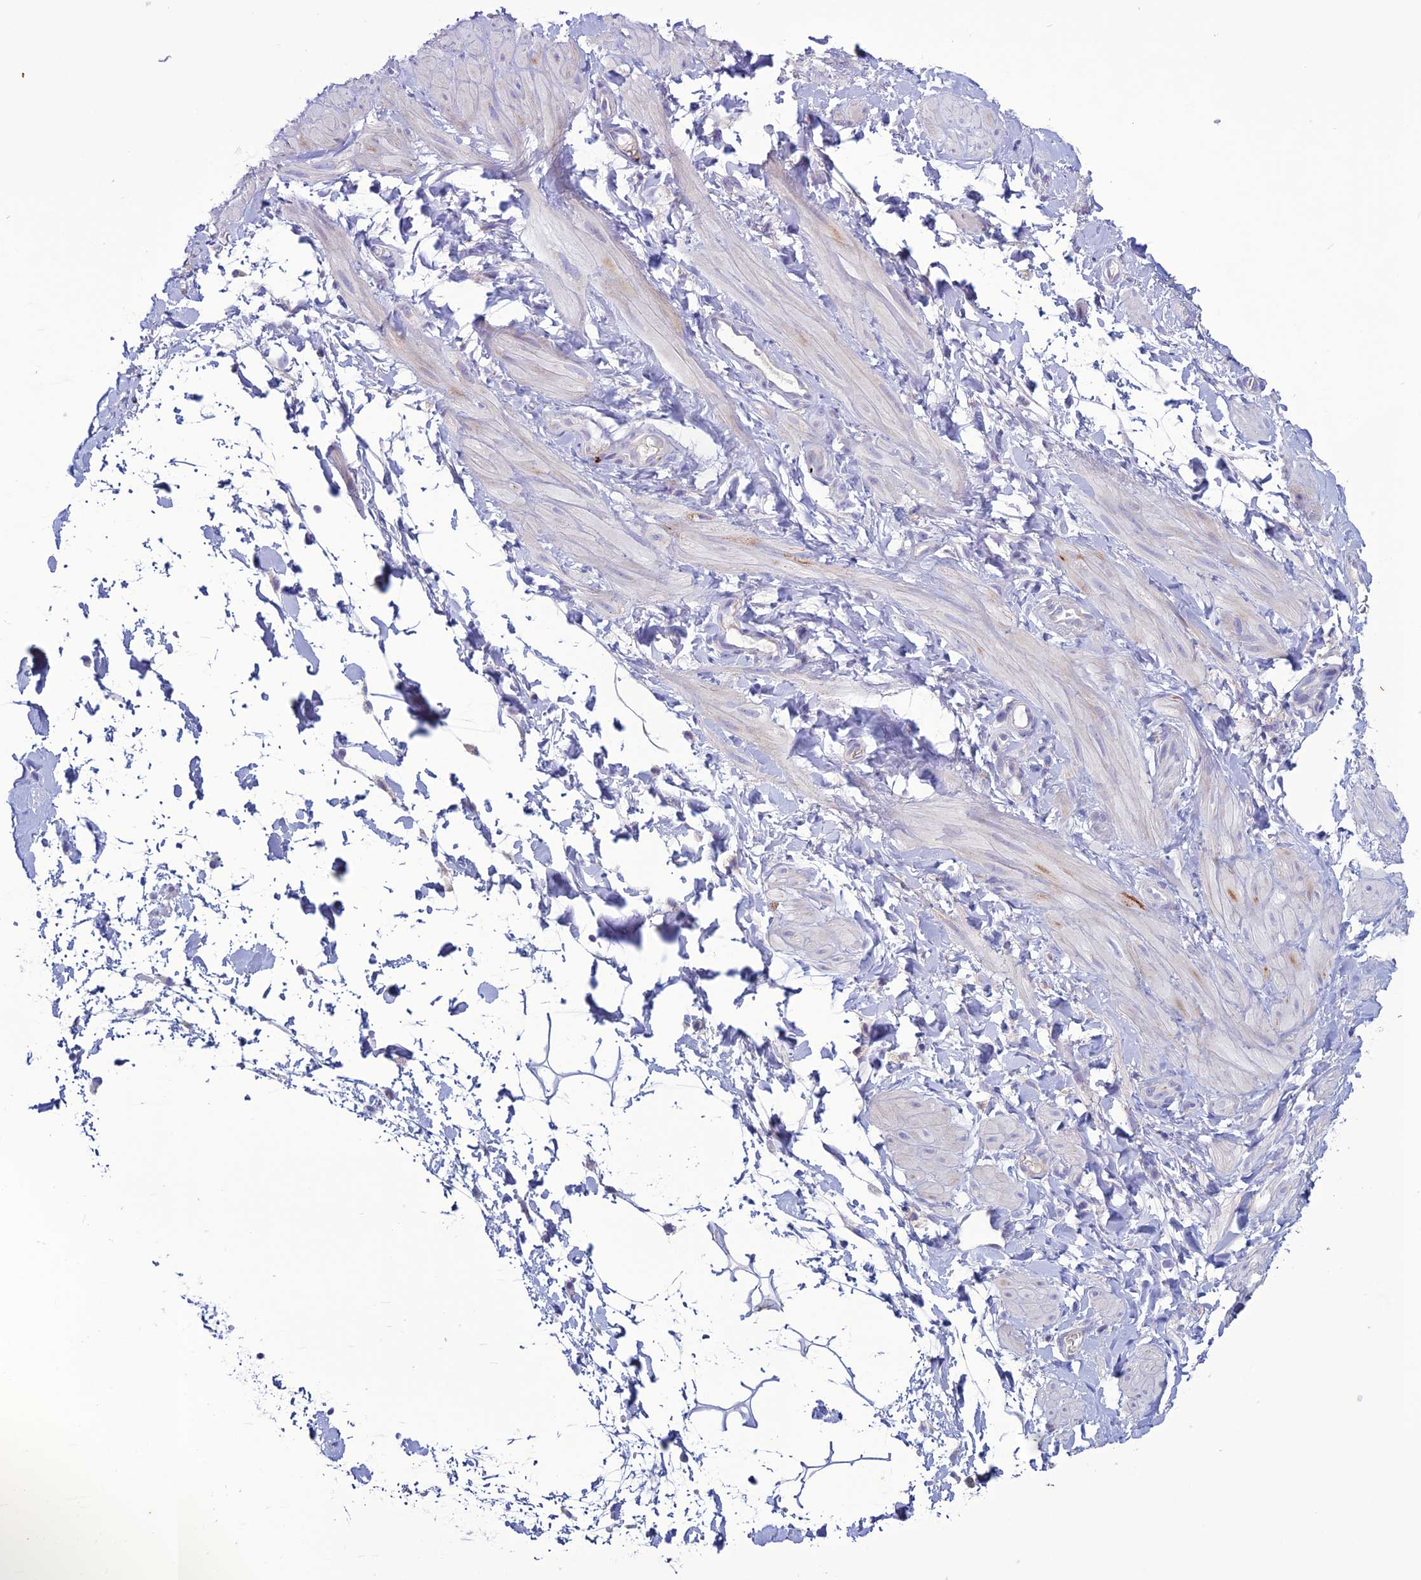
{"staining": {"intensity": "negative", "quantity": "none", "location": "none"}, "tissue": "adipose tissue", "cell_type": "Adipocytes", "image_type": "normal", "snomed": [{"axis": "morphology", "description": "Normal tissue, NOS"}, {"axis": "topography", "description": "Soft tissue"}, {"axis": "topography", "description": "Adipose tissue"}, {"axis": "topography", "description": "Vascular tissue"}, {"axis": "topography", "description": "Peripheral nerve tissue"}], "caption": "IHC image of unremarkable adipose tissue: human adipose tissue stained with DAB (3,3'-diaminobenzidine) displays no significant protein positivity in adipocytes. (Stains: DAB immunohistochemistry with hematoxylin counter stain, Microscopy: brightfield microscopy at high magnification).", "gene": "C21orf140", "patient": {"sex": "male", "age": 74}}